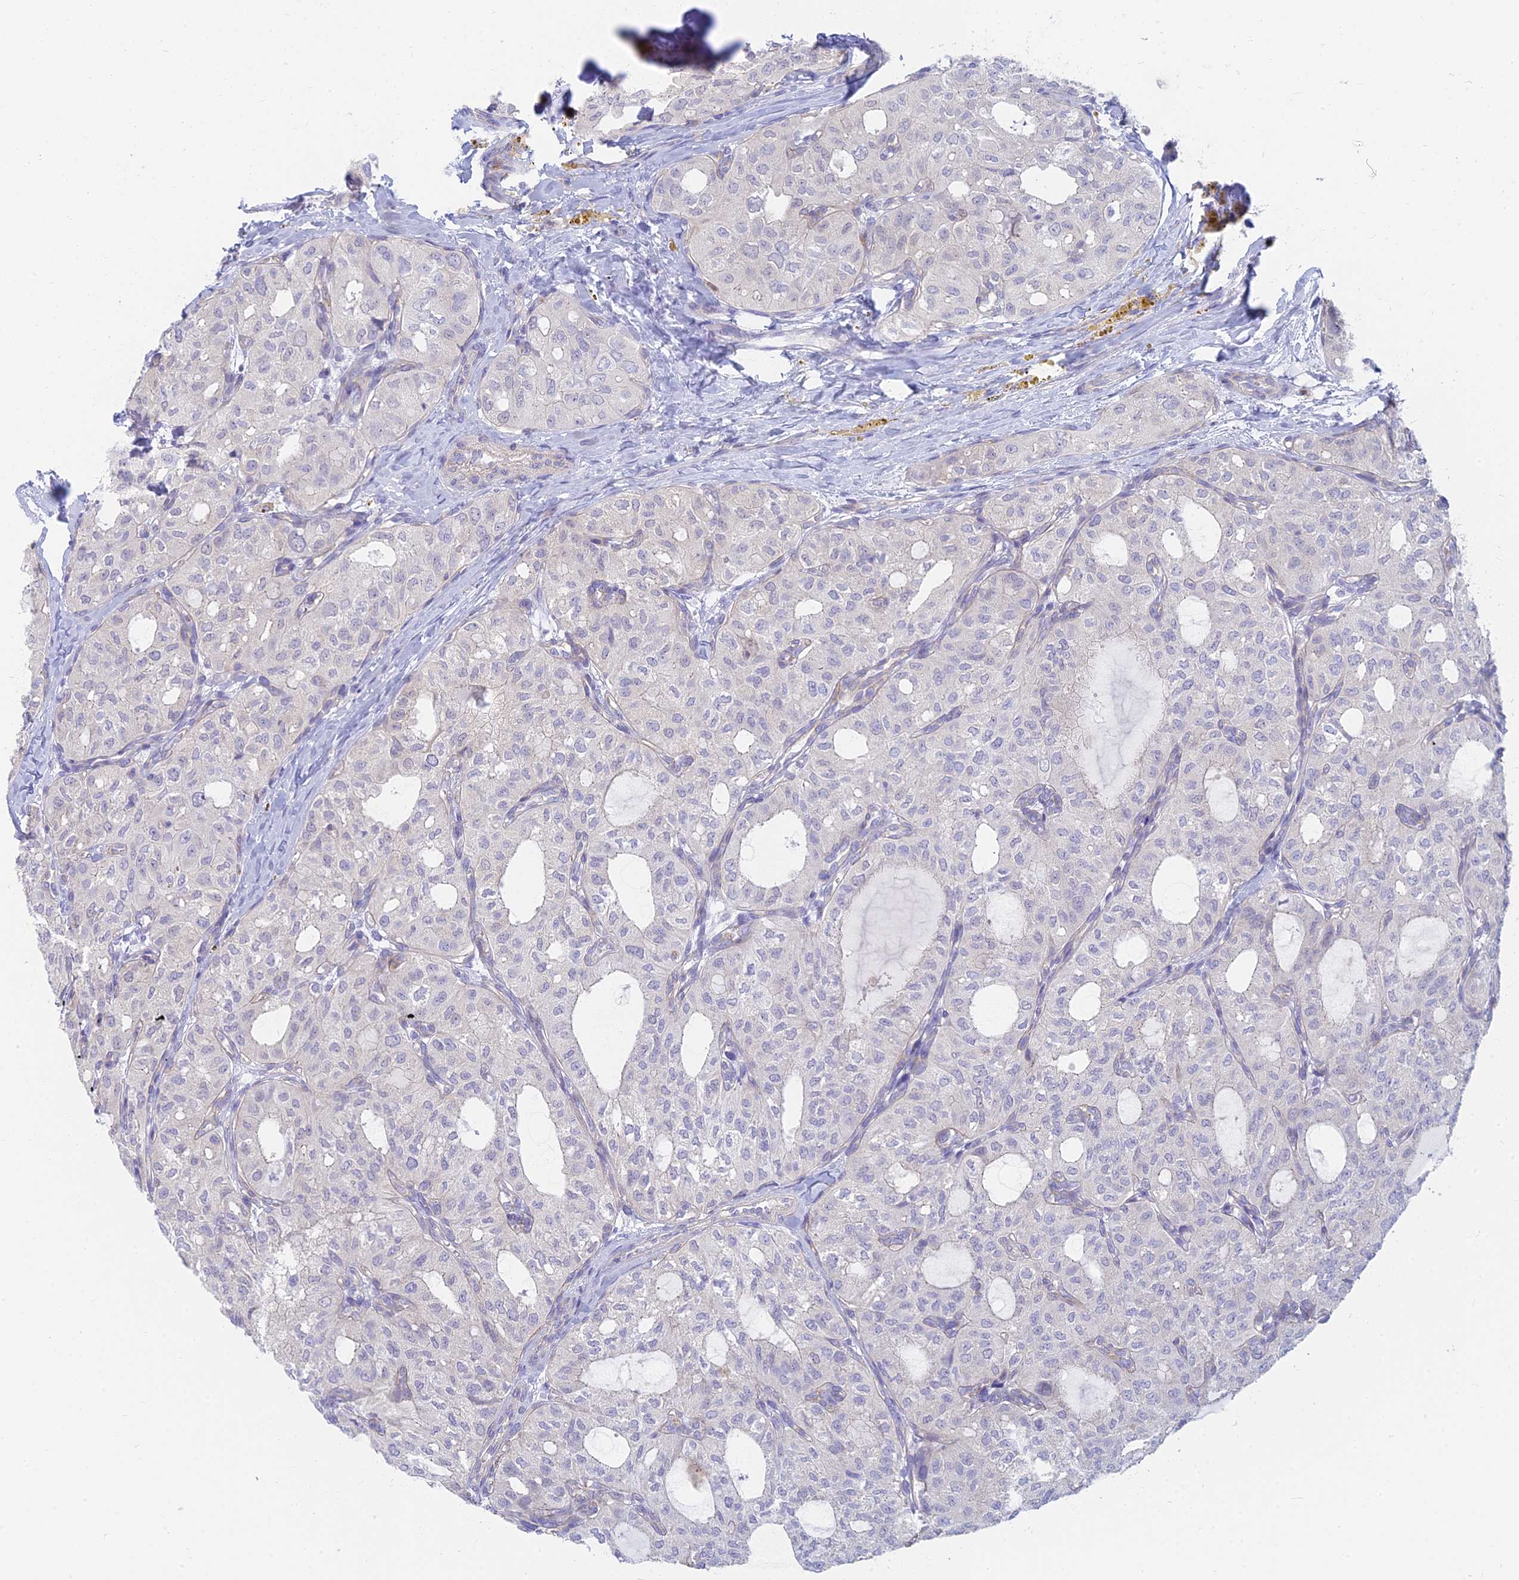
{"staining": {"intensity": "negative", "quantity": "none", "location": "none"}, "tissue": "thyroid cancer", "cell_type": "Tumor cells", "image_type": "cancer", "snomed": [{"axis": "morphology", "description": "Follicular adenoma carcinoma, NOS"}, {"axis": "topography", "description": "Thyroid gland"}], "caption": "The immunohistochemistry (IHC) image has no significant positivity in tumor cells of follicular adenoma carcinoma (thyroid) tissue.", "gene": "STRN4", "patient": {"sex": "male", "age": 75}}